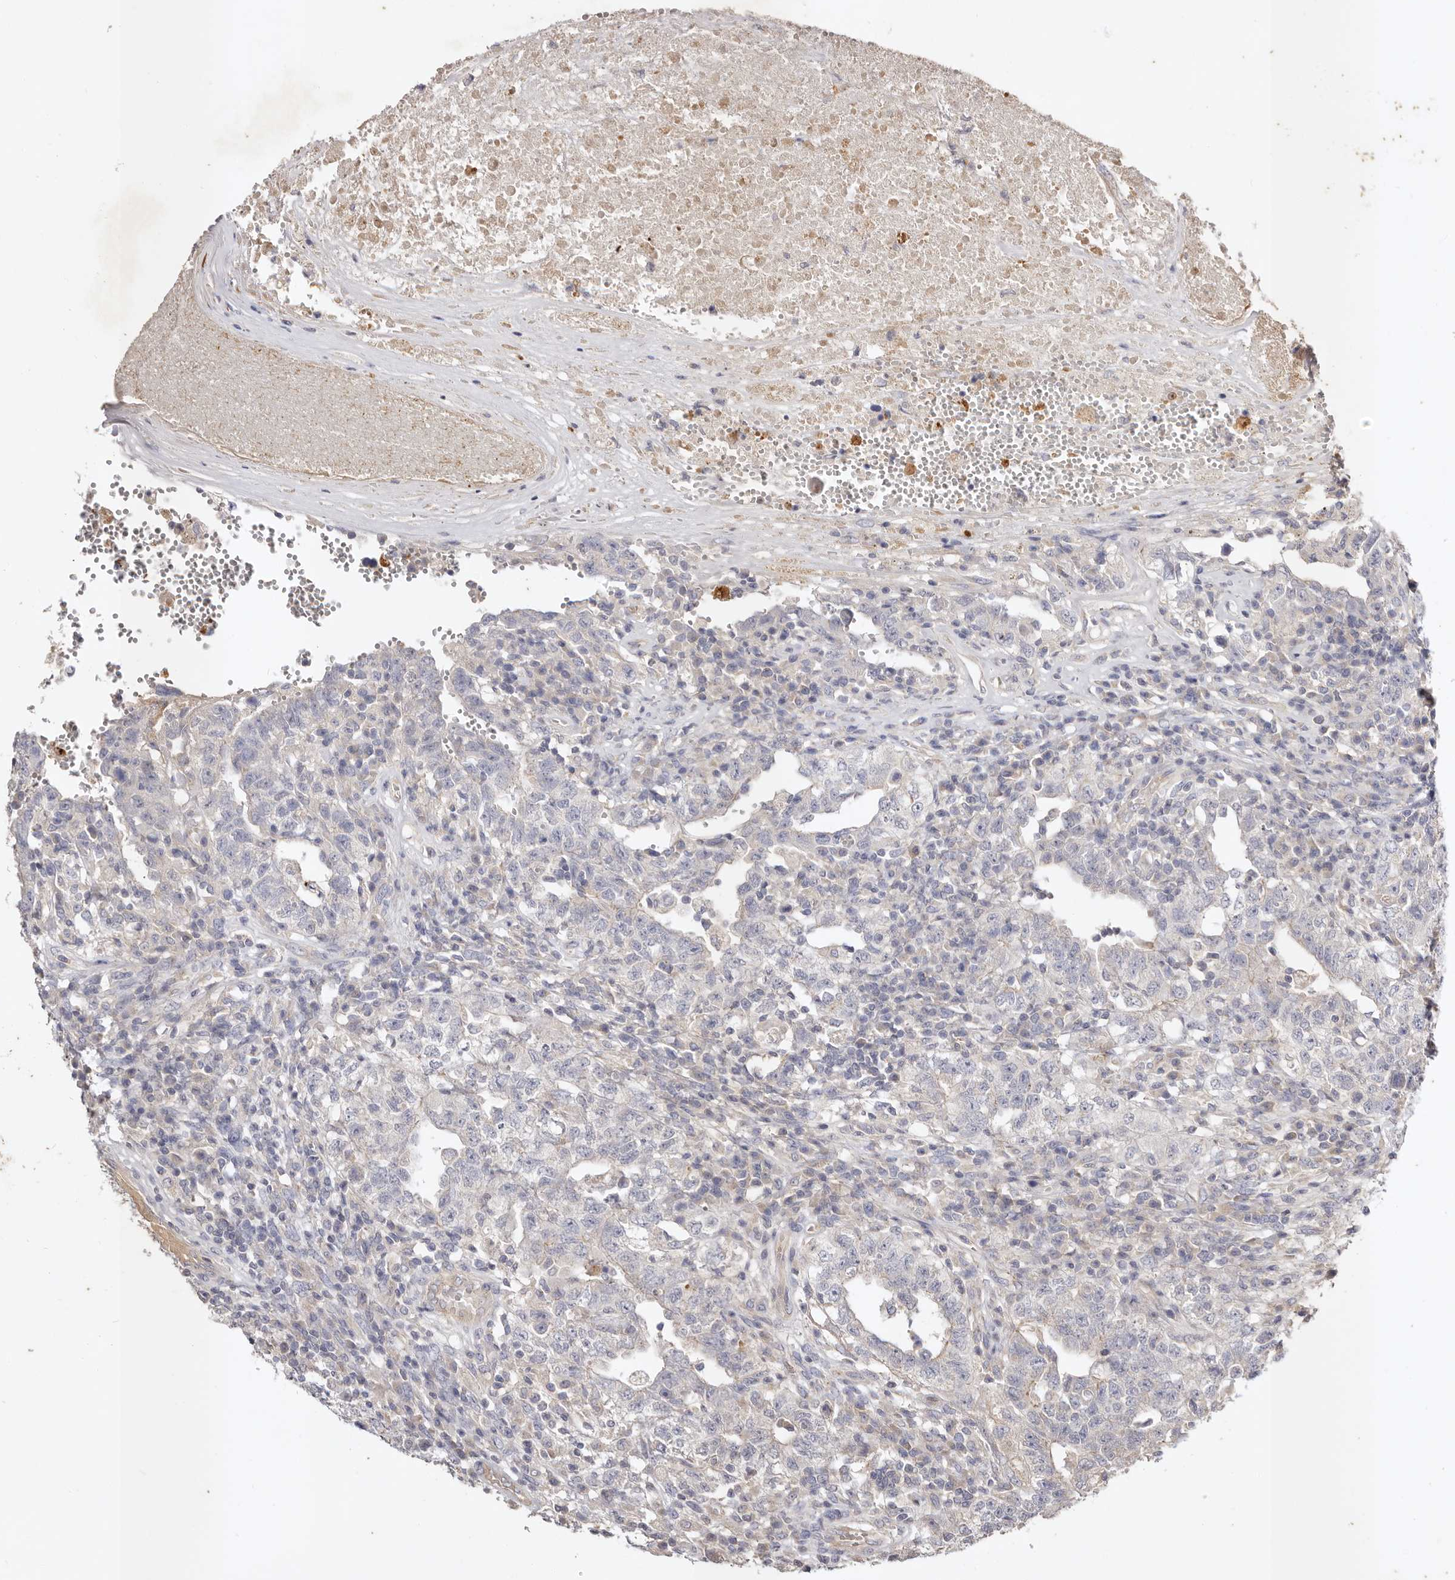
{"staining": {"intensity": "negative", "quantity": "none", "location": "none"}, "tissue": "testis cancer", "cell_type": "Tumor cells", "image_type": "cancer", "snomed": [{"axis": "morphology", "description": "Carcinoma, Embryonal, NOS"}, {"axis": "topography", "description": "Testis"}], "caption": "The photomicrograph demonstrates no significant positivity in tumor cells of testis cancer (embryonal carcinoma).", "gene": "ADAMTS9", "patient": {"sex": "male", "age": 26}}